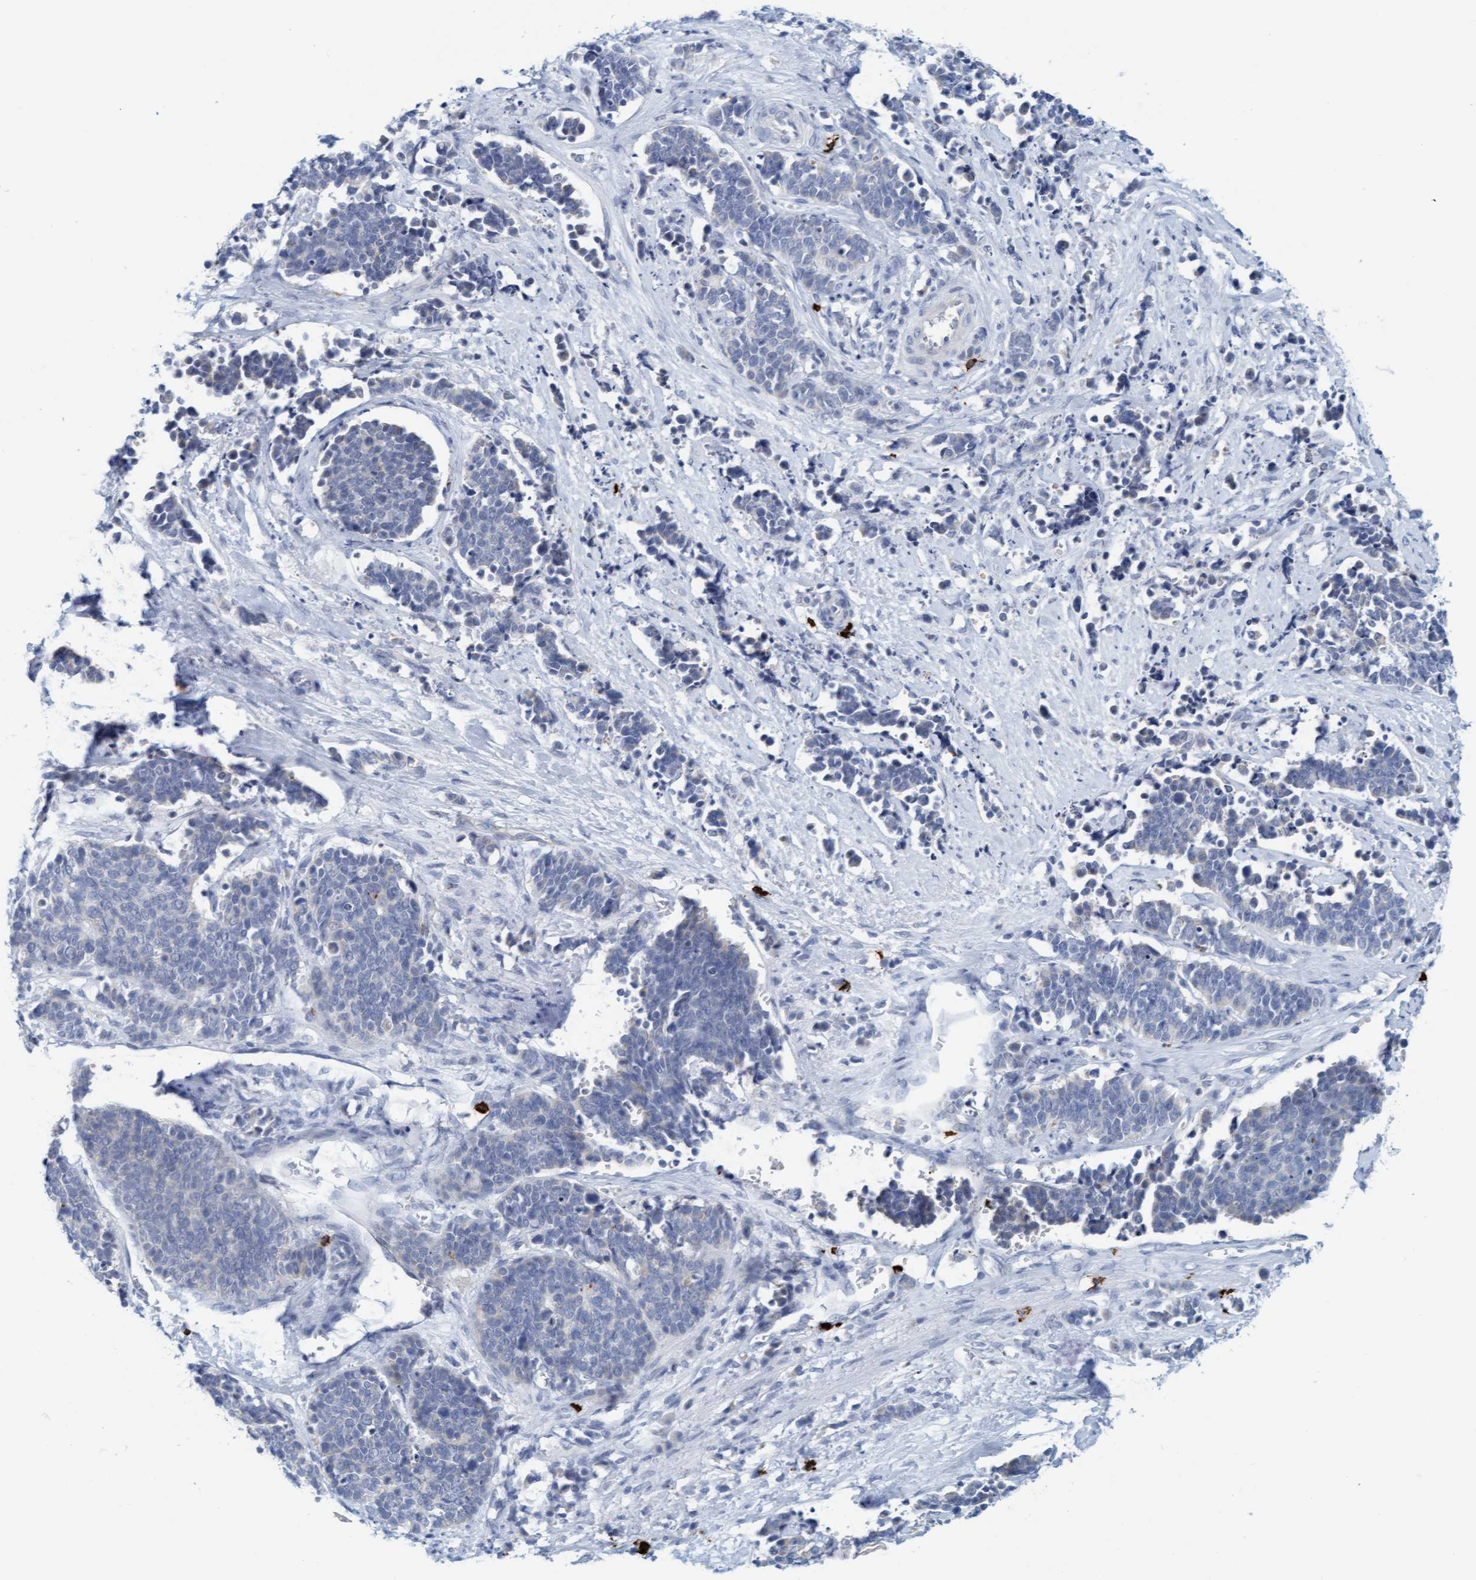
{"staining": {"intensity": "negative", "quantity": "none", "location": "none"}, "tissue": "cervical cancer", "cell_type": "Tumor cells", "image_type": "cancer", "snomed": [{"axis": "morphology", "description": "Squamous cell carcinoma, NOS"}, {"axis": "topography", "description": "Cervix"}], "caption": "There is no significant positivity in tumor cells of cervical squamous cell carcinoma.", "gene": "CPA3", "patient": {"sex": "female", "age": 35}}